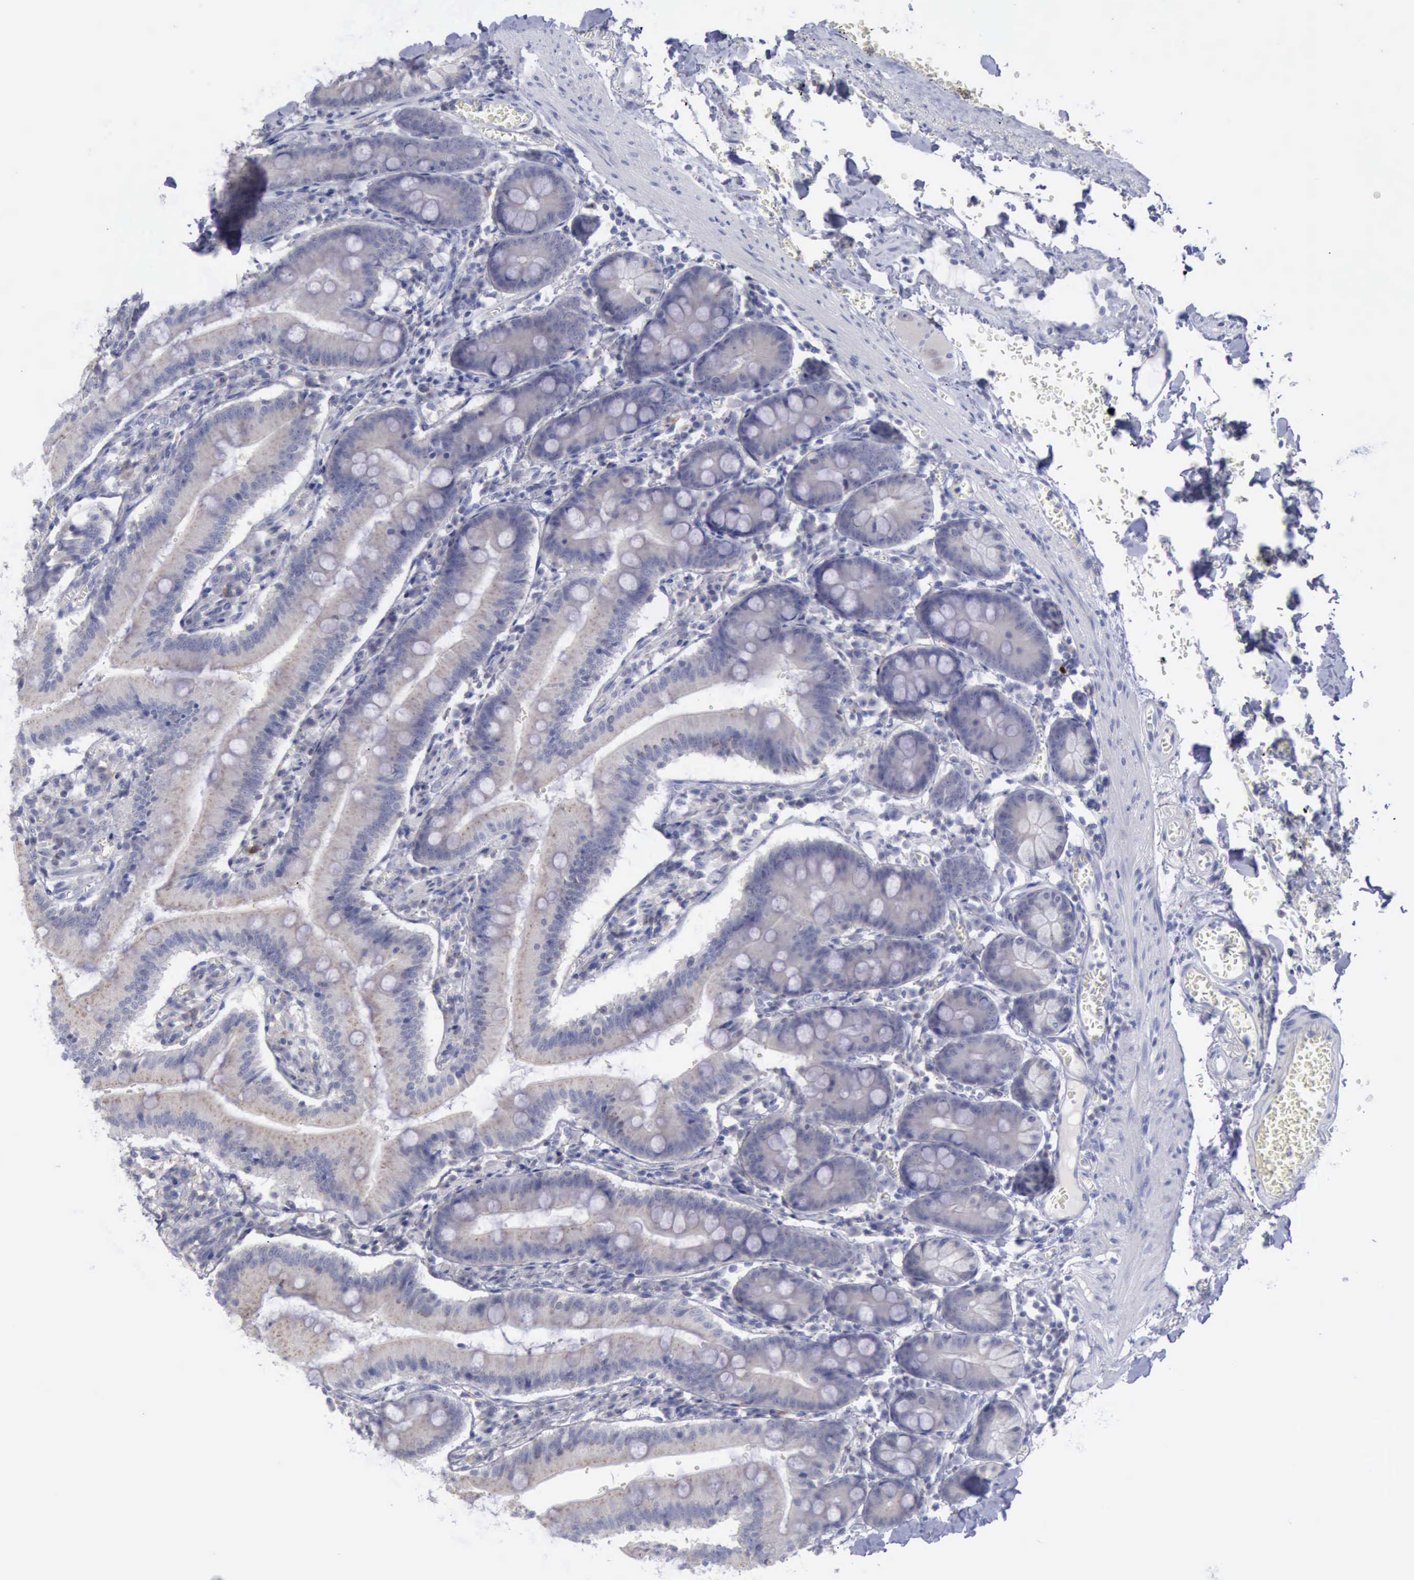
{"staining": {"intensity": "negative", "quantity": "none", "location": "none"}, "tissue": "small intestine", "cell_type": "Glandular cells", "image_type": "normal", "snomed": [{"axis": "morphology", "description": "Normal tissue, NOS"}, {"axis": "topography", "description": "Small intestine"}], "caption": "This is an immunohistochemistry (IHC) micrograph of unremarkable small intestine. There is no staining in glandular cells.", "gene": "SATB2", "patient": {"sex": "male", "age": 71}}